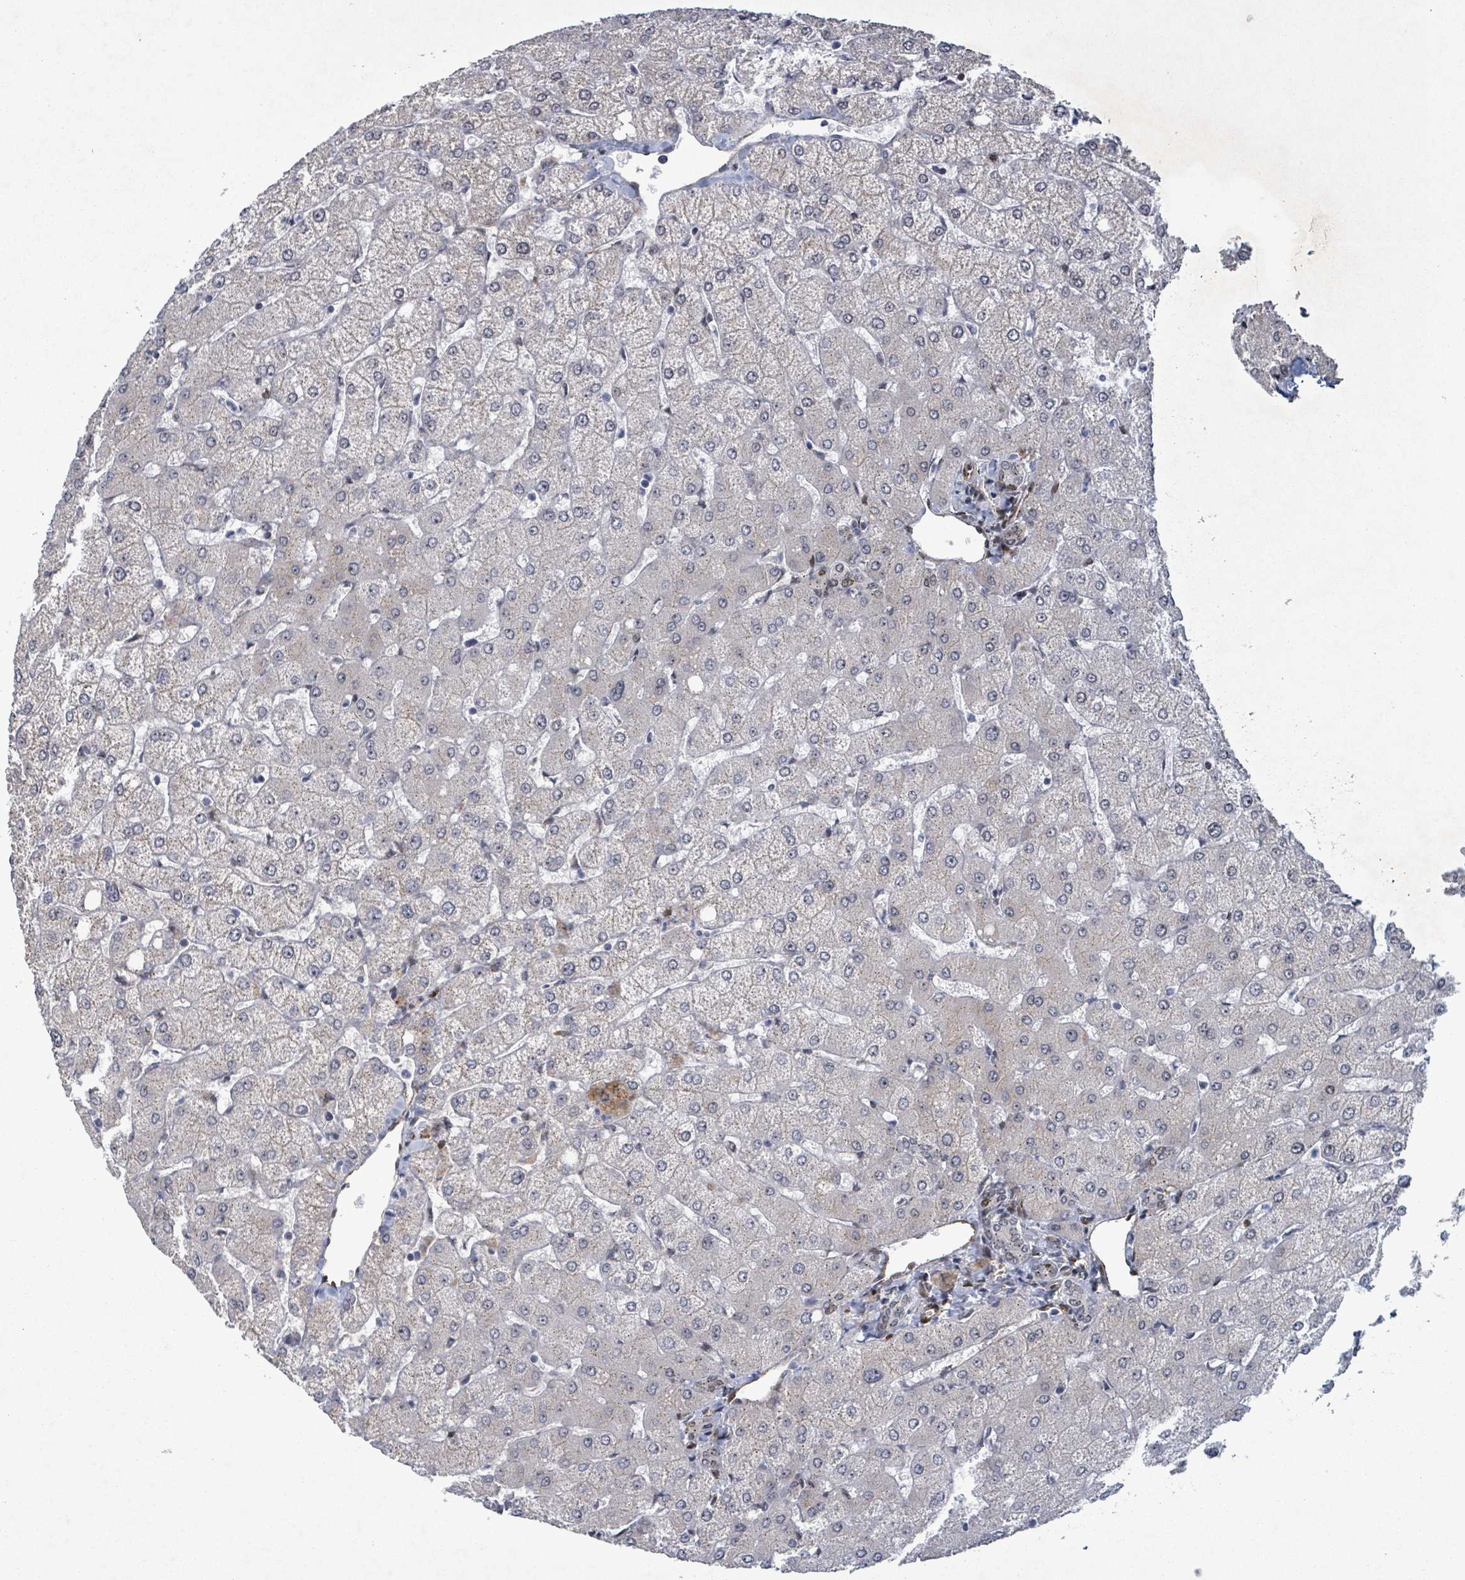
{"staining": {"intensity": "negative", "quantity": "none", "location": "none"}, "tissue": "liver", "cell_type": "Cholangiocytes", "image_type": "normal", "snomed": [{"axis": "morphology", "description": "Normal tissue, NOS"}, {"axis": "topography", "description": "Liver"}], "caption": "Immunohistochemical staining of benign liver shows no significant positivity in cholangiocytes.", "gene": "TUSC1", "patient": {"sex": "female", "age": 54}}